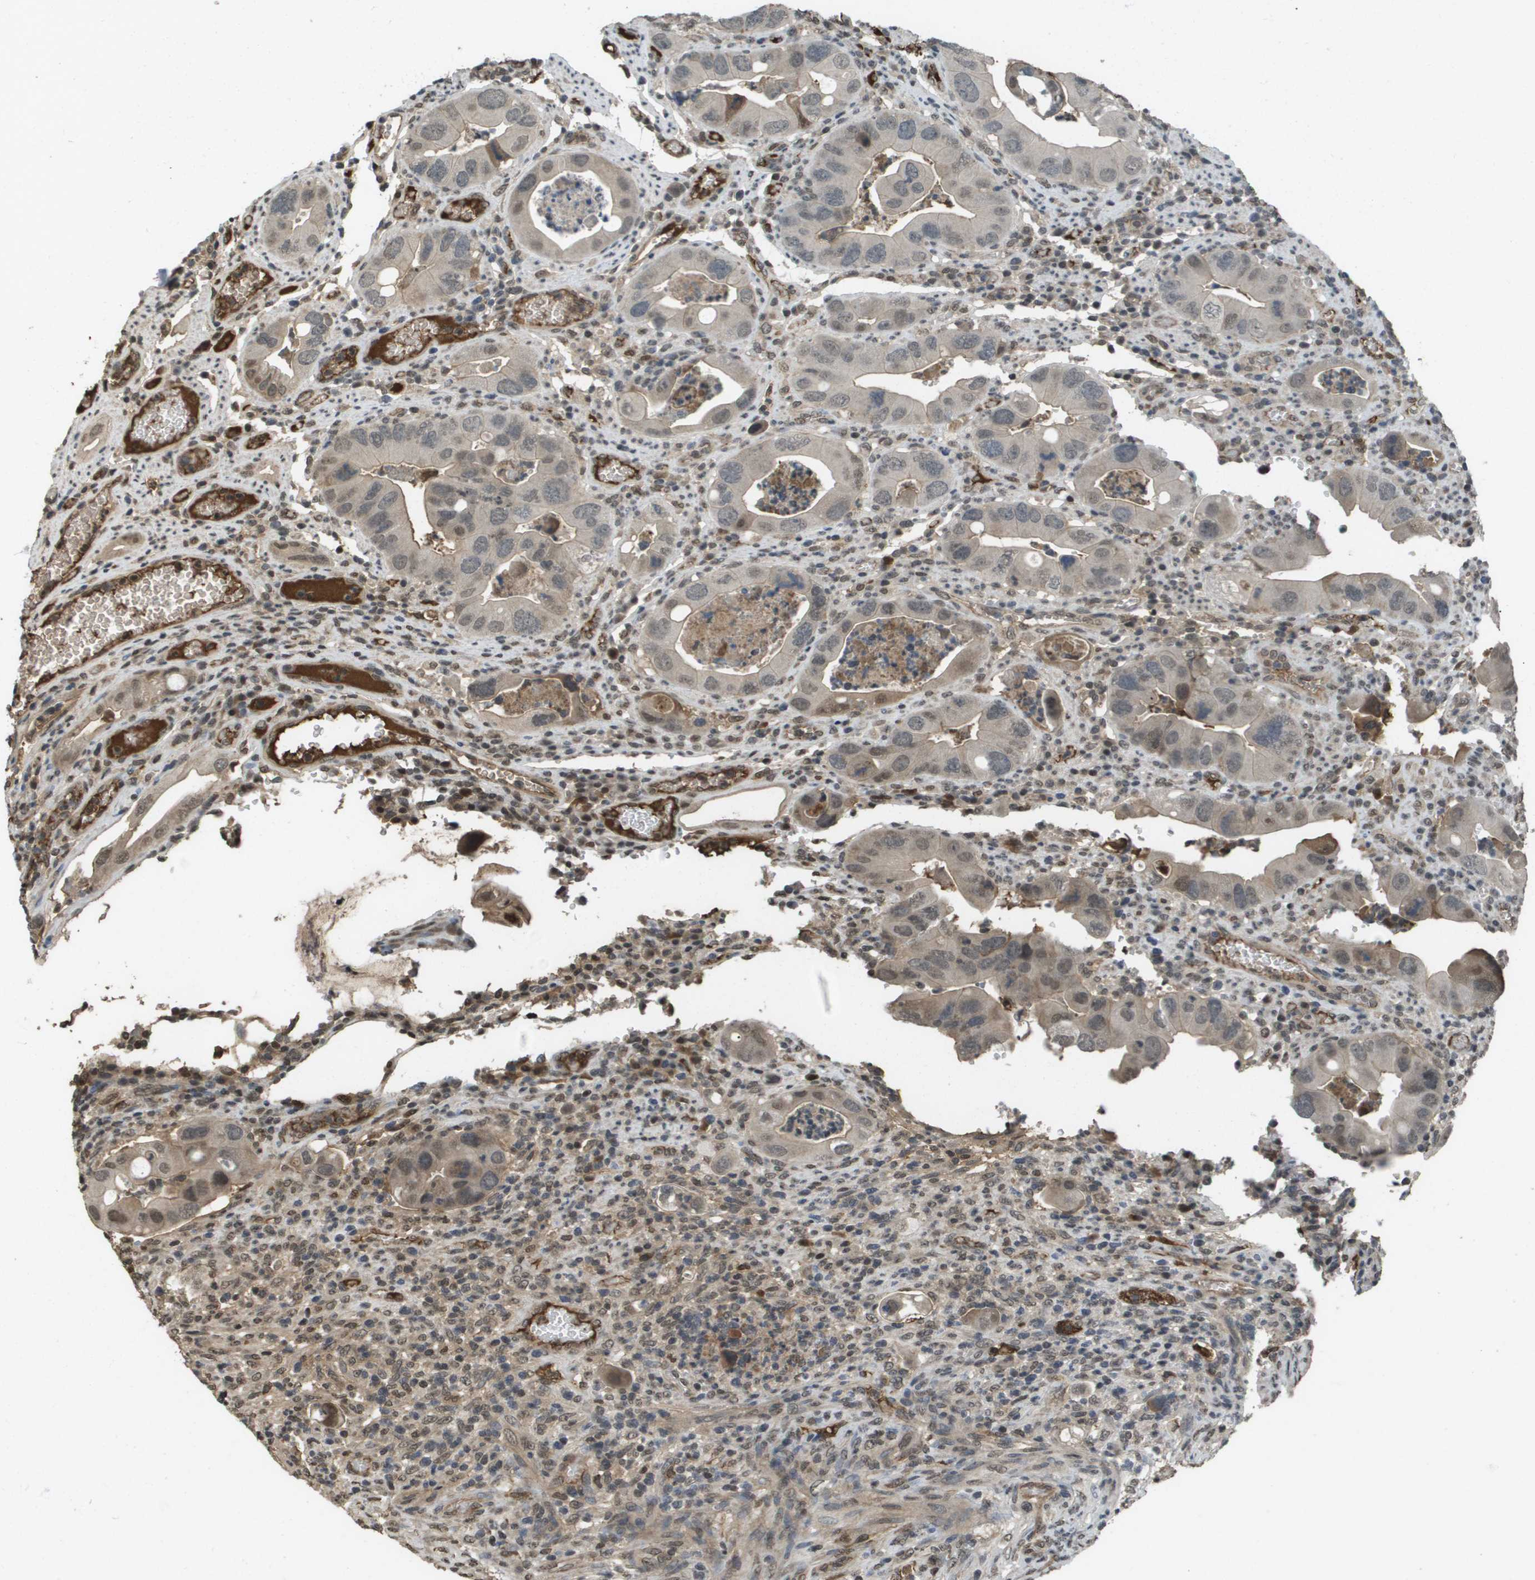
{"staining": {"intensity": "weak", "quantity": "25%-75%", "location": "cytoplasmic/membranous,nuclear"}, "tissue": "colorectal cancer", "cell_type": "Tumor cells", "image_type": "cancer", "snomed": [{"axis": "morphology", "description": "Adenocarcinoma, NOS"}, {"axis": "topography", "description": "Rectum"}], "caption": "IHC histopathology image of neoplastic tissue: human colorectal cancer stained using immunohistochemistry displays low levels of weak protein expression localized specifically in the cytoplasmic/membranous and nuclear of tumor cells, appearing as a cytoplasmic/membranous and nuclear brown color.", "gene": "NDRG2", "patient": {"sex": "female", "age": 57}}